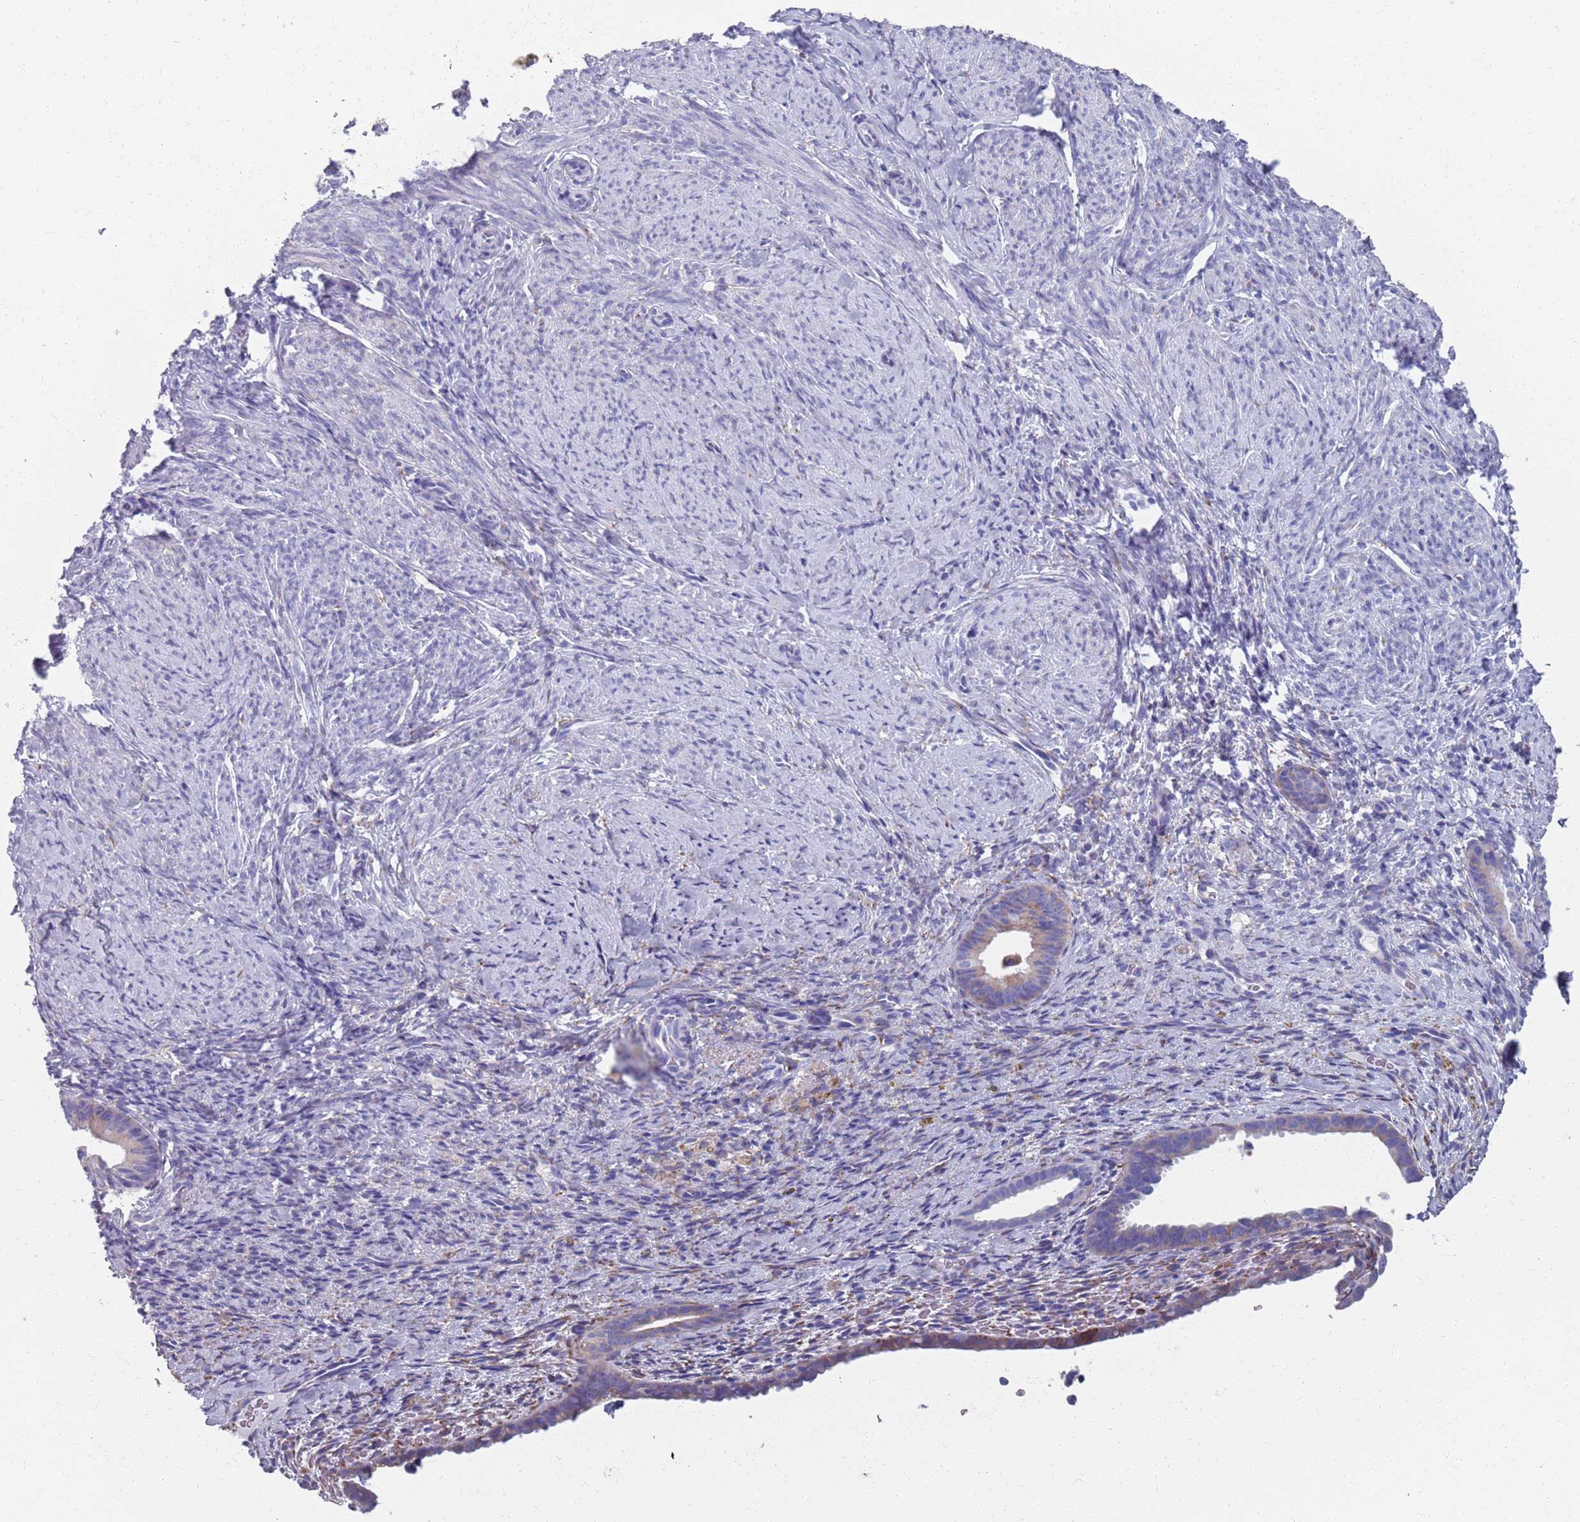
{"staining": {"intensity": "negative", "quantity": "none", "location": "none"}, "tissue": "endometrium", "cell_type": "Cells in endometrial stroma", "image_type": "normal", "snomed": [{"axis": "morphology", "description": "Normal tissue, NOS"}, {"axis": "topography", "description": "Endometrium"}], "caption": "DAB (3,3'-diaminobenzidine) immunohistochemical staining of unremarkable human endometrium shows no significant positivity in cells in endometrial stroma.", "gene": "PLOD1", "patient": {"sex": "female", "age": 65}}